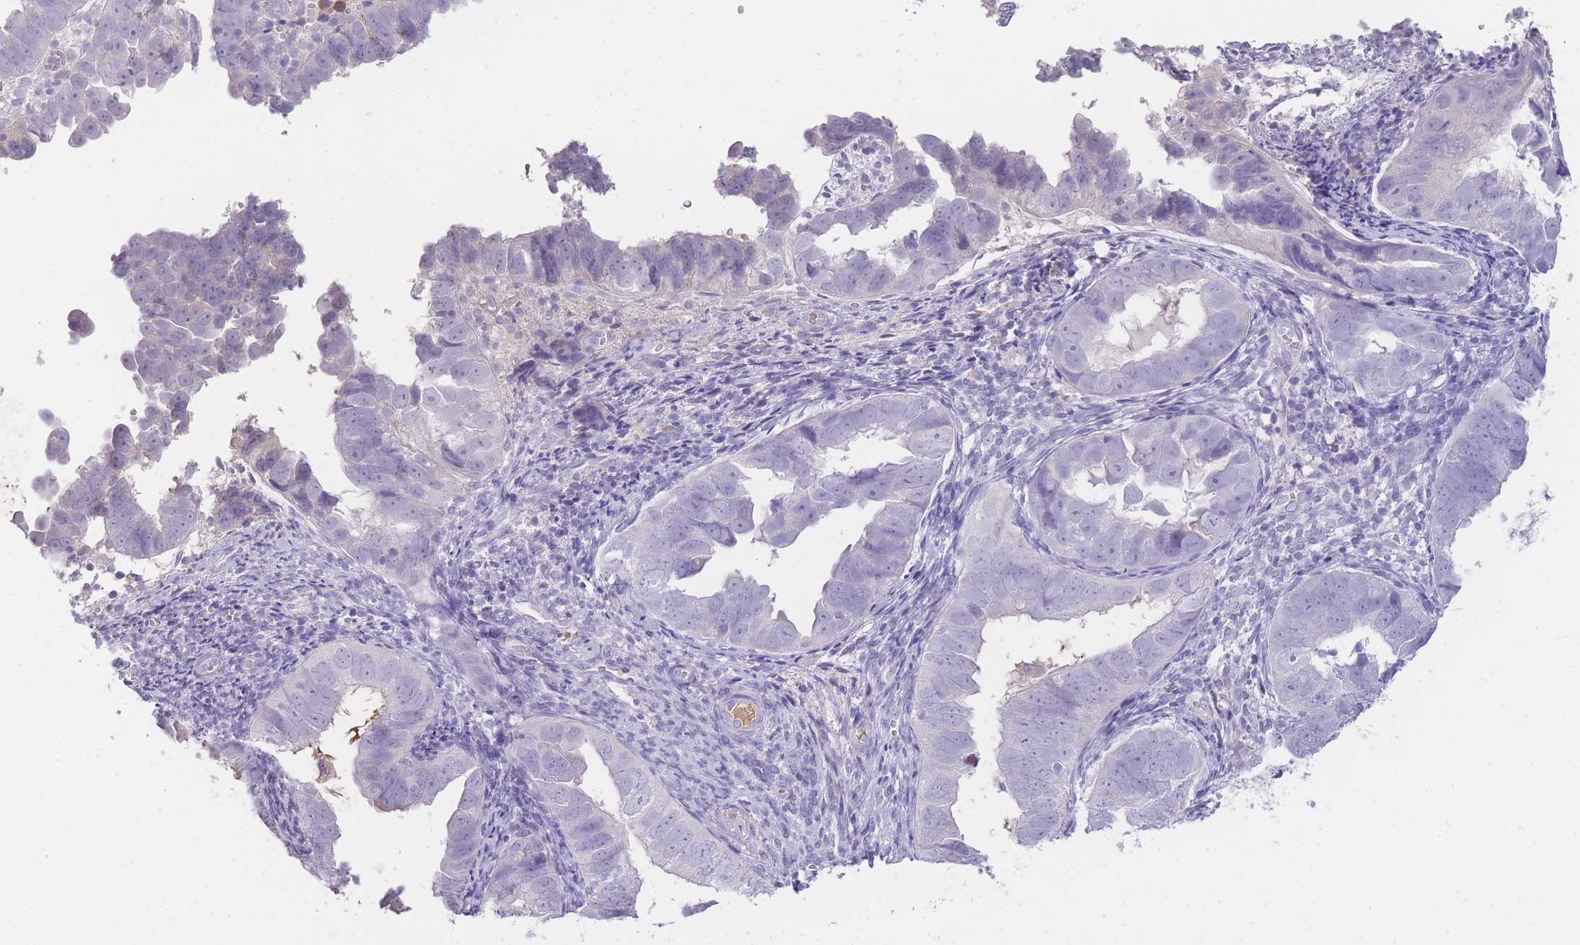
{"staining": {"intensity": "negative", "quantity": "none", "location": "none"}, "tissue": "endometrial cancer", "cell_type": "Tumor cells", "image_type": "cancer", "snomed": [{"axis": "morphology", "description": "Adenocarcinoma, NOS"}, {"axis": "topography", "description": "Endometrium"}], "caption": "High magnification brightfield microscopy of endometrial adenocarcinoma stained with DAB (brown) and counterstained with hematoxylin (blue): tumor cells show no significant expression. (Stains: DAB immunohistochemistry (IHC) with hematoxylin counter stain, Microscopy: brightfield microscopy at high magnification).", "gene": "TPSD1", "patient": {"sex": "female", "age": 75}}